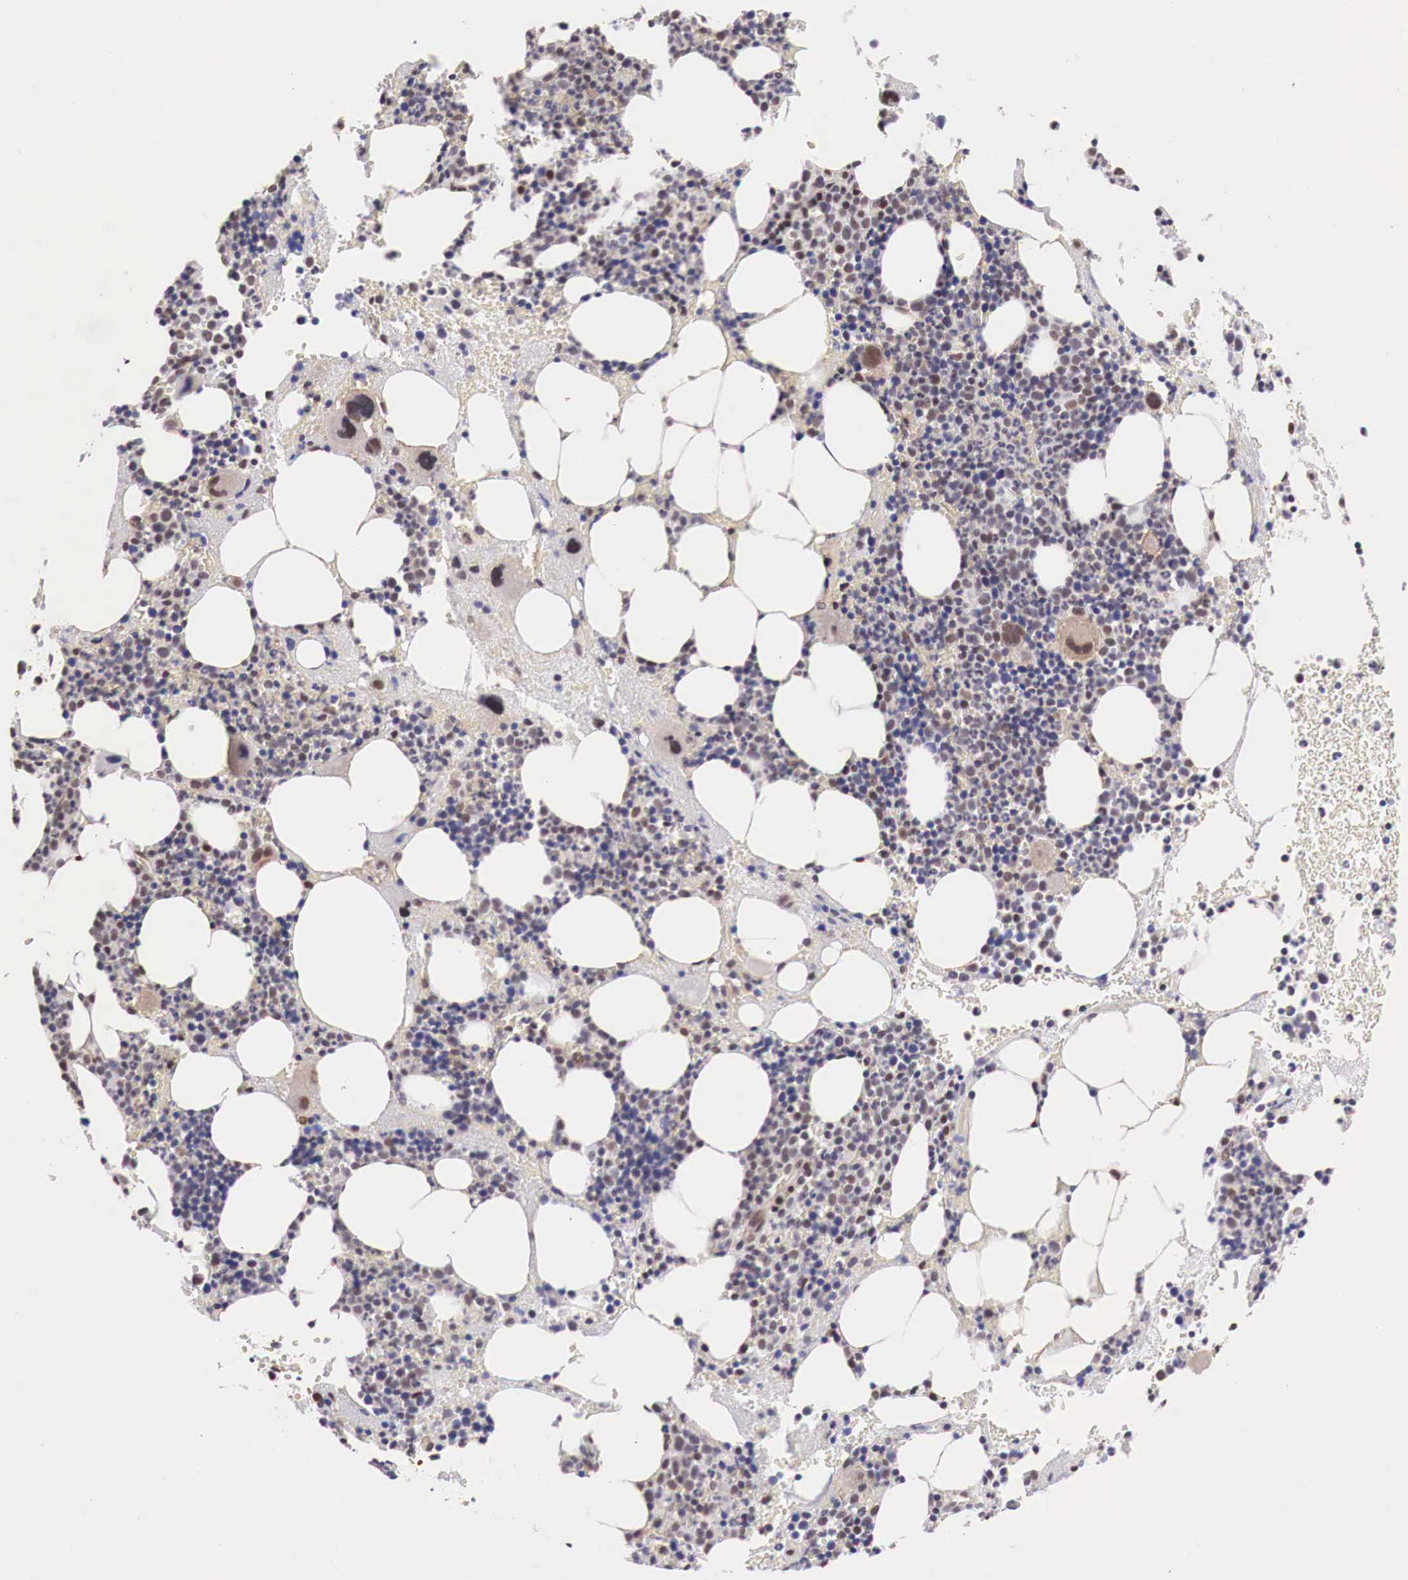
{"staining": {"intensity": "moderate", "quantity": "25%-75%", "location": "nuclear"}, "tissue": "bone marrow", "cell_type": "Hematopoietic cells", "image_type": "normal", "snomed": [{"axis": "morphology", "description": "Normal tissue, NOS"}, {"axis": "topography", "description": "Bone marrow"}], "caption": "The image displays staining of unremarkable bone marrow, revealing moderate nuclear protein expression (brown color) within hematopoietic cells. The staining is performed using DAB brown chromogen to label protein expression. The nuclei are counter-stained blue using hematoxylin.", "gene": "FOXP2", "patient": {"sex": "male", "age": 75}}